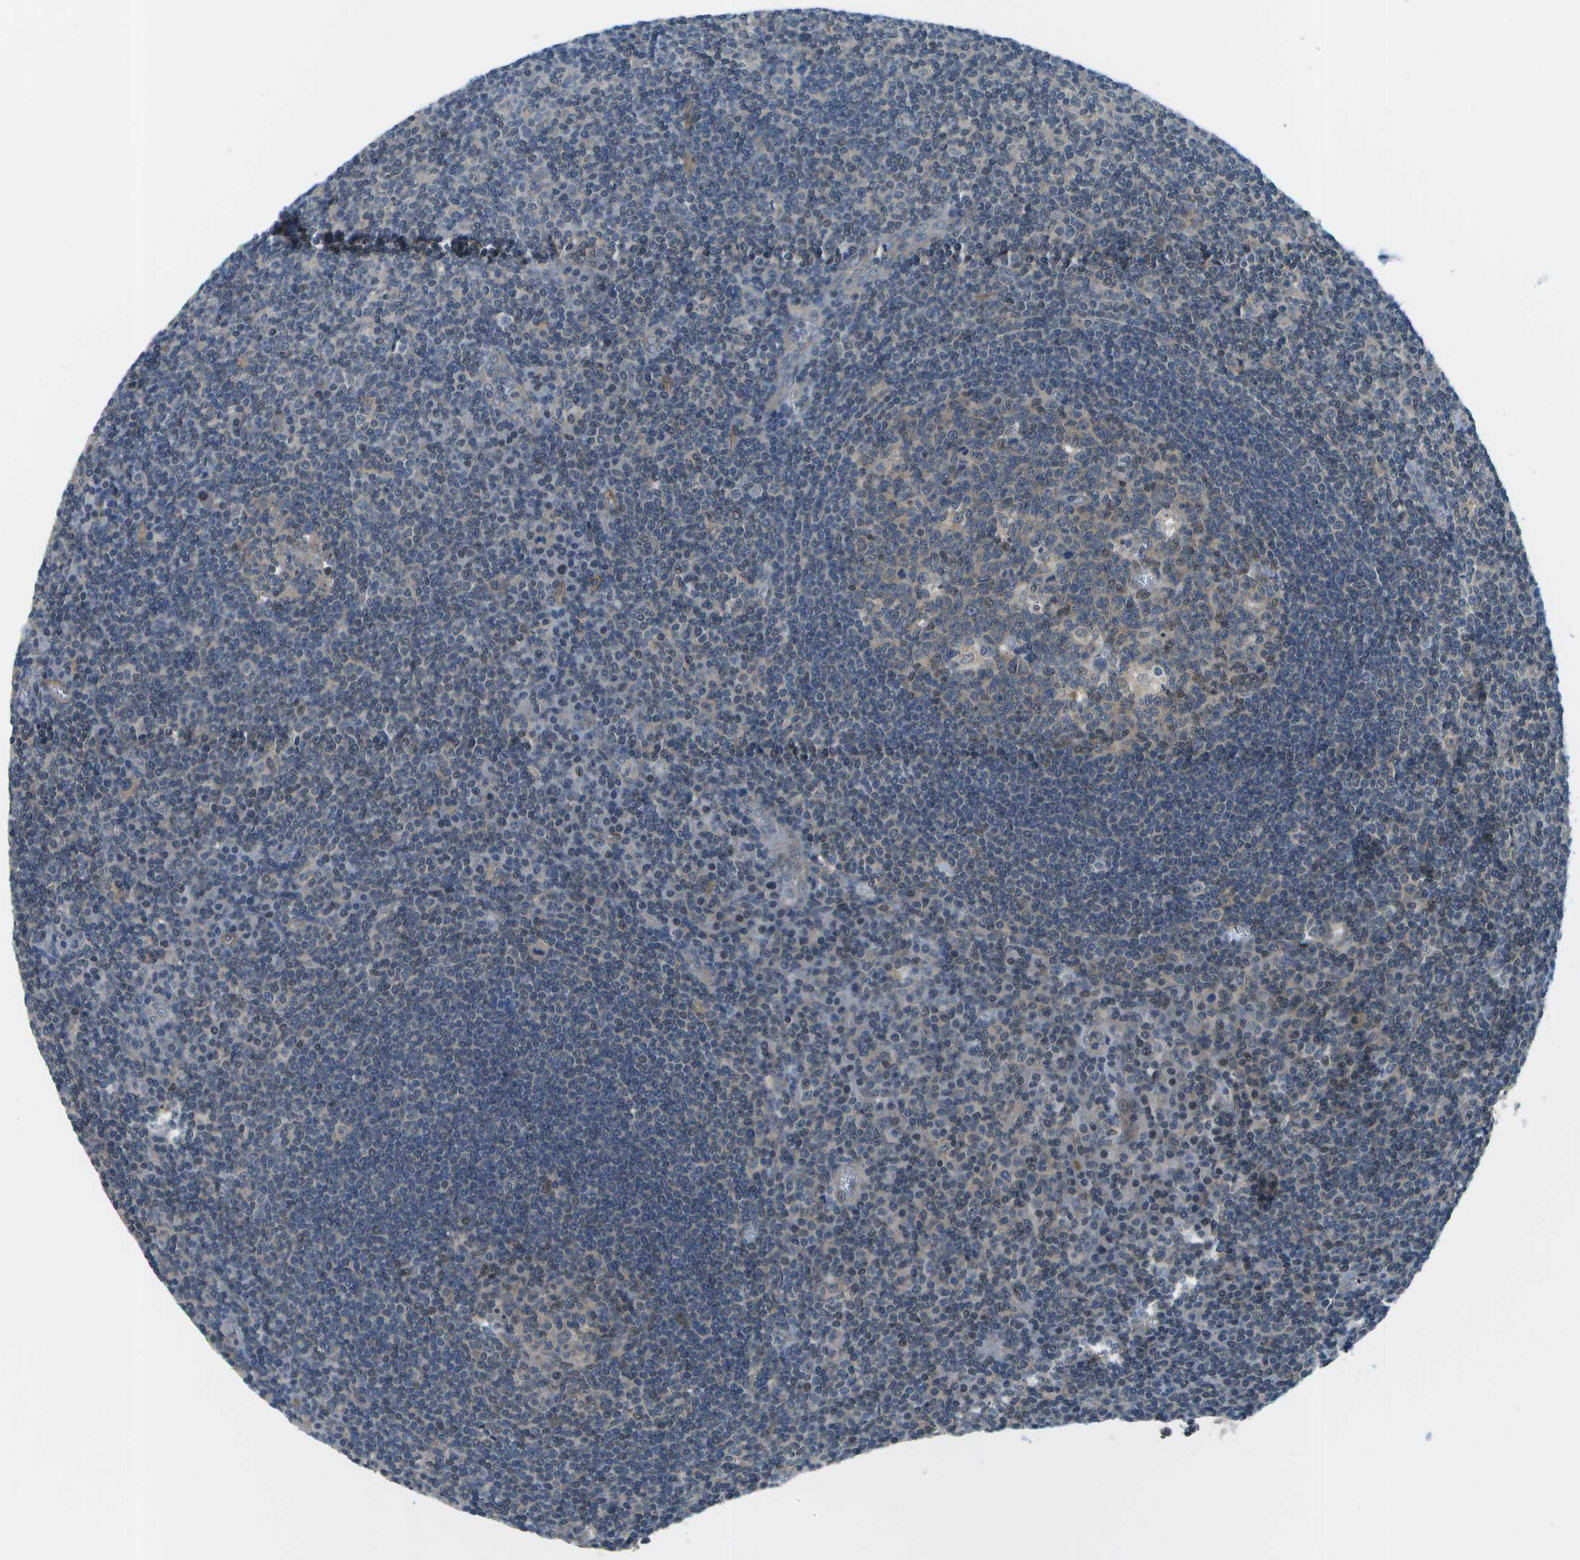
{"staining": {"intensity": "weak", "quantity": "25%-75%", "location": "cytoplasmic/membranous,nuclear"}, "tissue": "tonsil", "cell_type": "Germinal center cells", "image_type": "normal", "snomed": [{"axis": "morphology", "description": "Normal tissue, NOS"}, {"axis": "topography", "description": "Tonsil"}], "caption": "Tonsil stained for a protein (brown) displays weak cytoplasmic/membranous,nuclear positive staining in approximately 25%-75% of germinal center cells.", "gene": "ENPP5", "patient": {"sex": "male", "age": 37}}